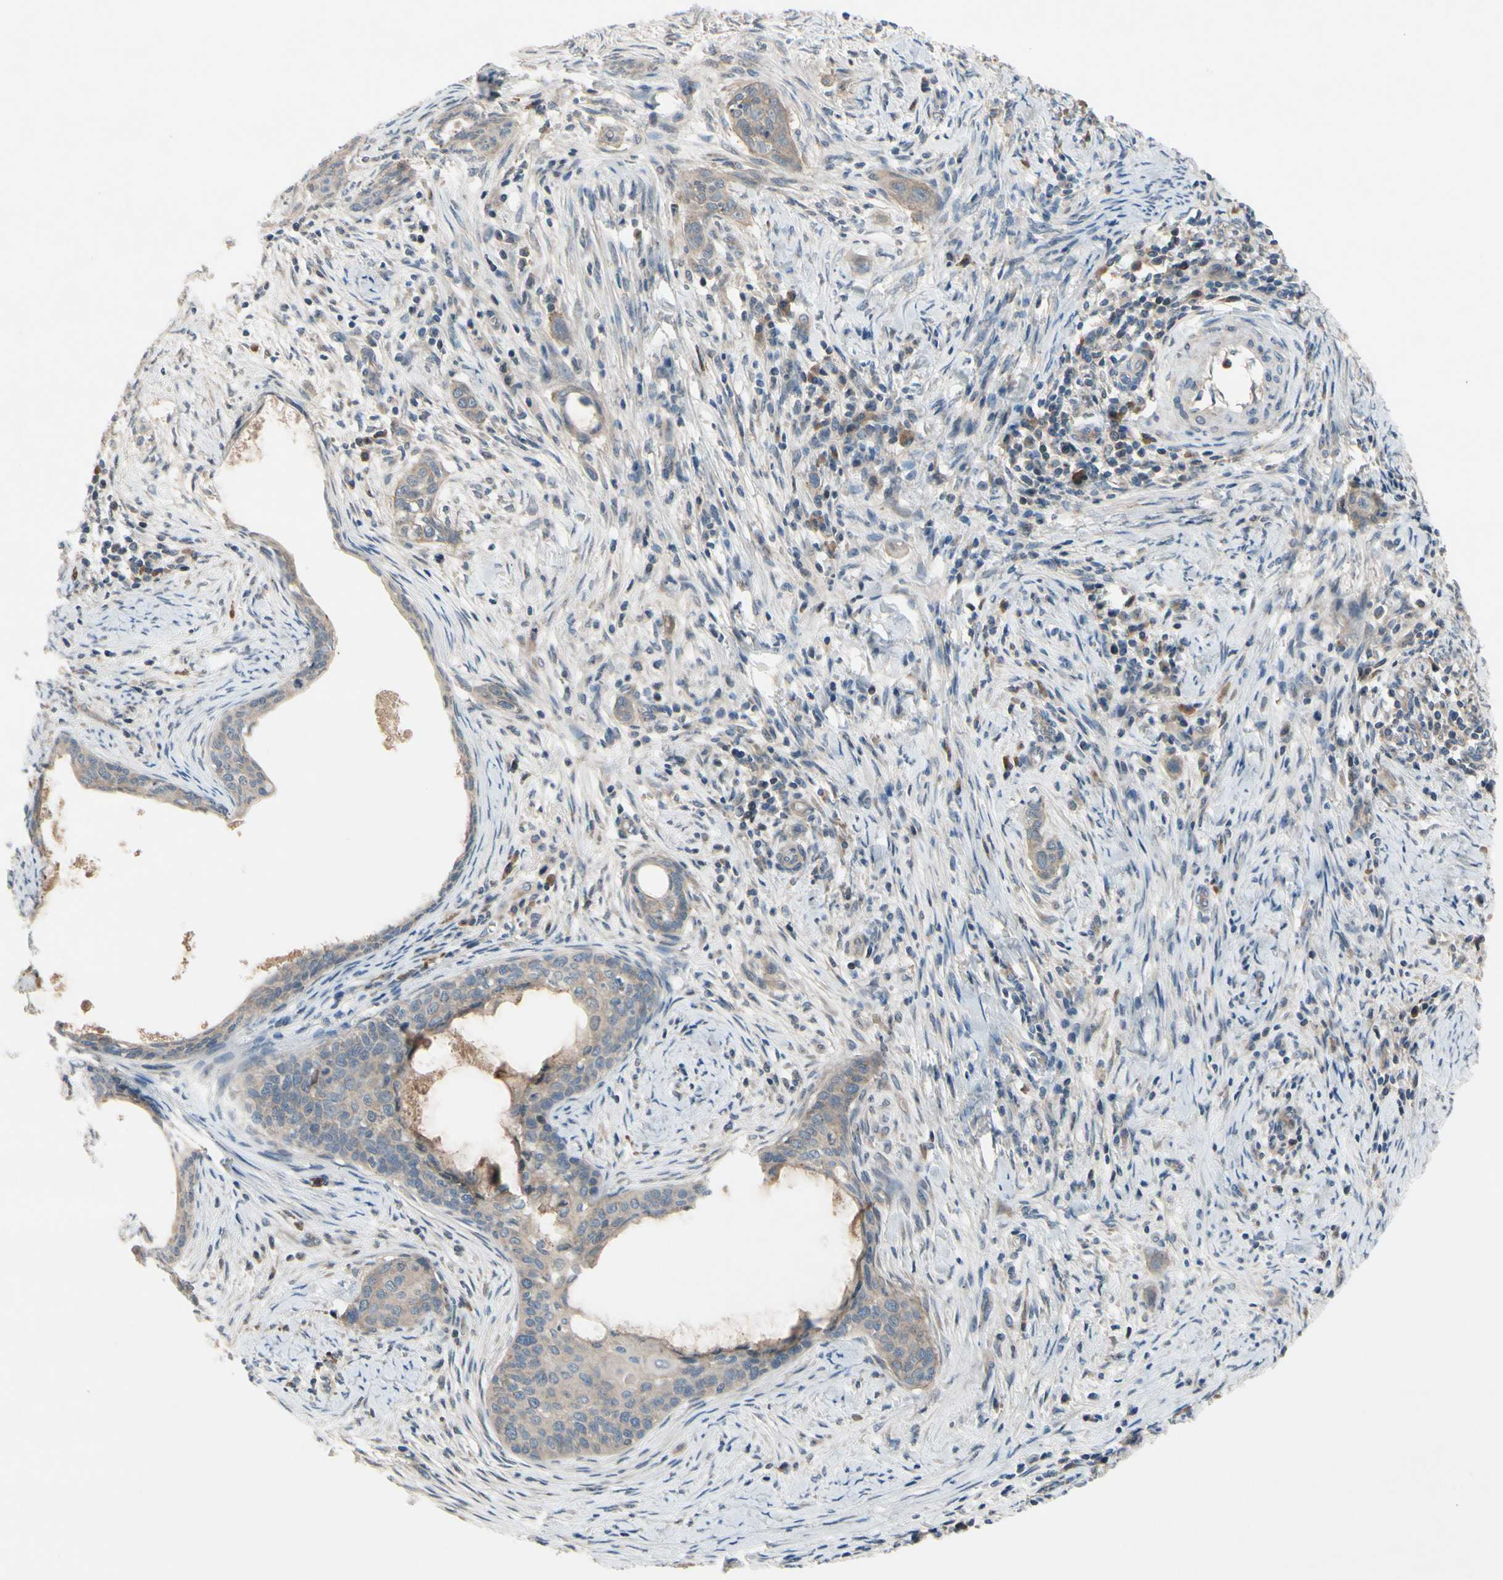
{"staining": {"intensity": "weak", "quantity": ">75%", "location": "cytoplasmic/membranous"}, "tissue": "cervical cancer", "cell_type": "Tumor cells", "image_type": "cancer", "snomed": [{"axis": "morphology", "description": "Squamous cell carcinoma, NOS"}, {"axis": "topography", "description": "Cervix"}], "caption": "High-power microscopy captured an immunohistochemistry image of cervical cancer, revealing weak cytoplasmic/membranous expression in approximately >75% of tumor cells. The protein is stained brown, and the nuclei are stained in blue (DAB IHC with brightfield microscopy, high magnification).", "gene": "ICAM5", "patient": {"sex": "female", "age": 33}}